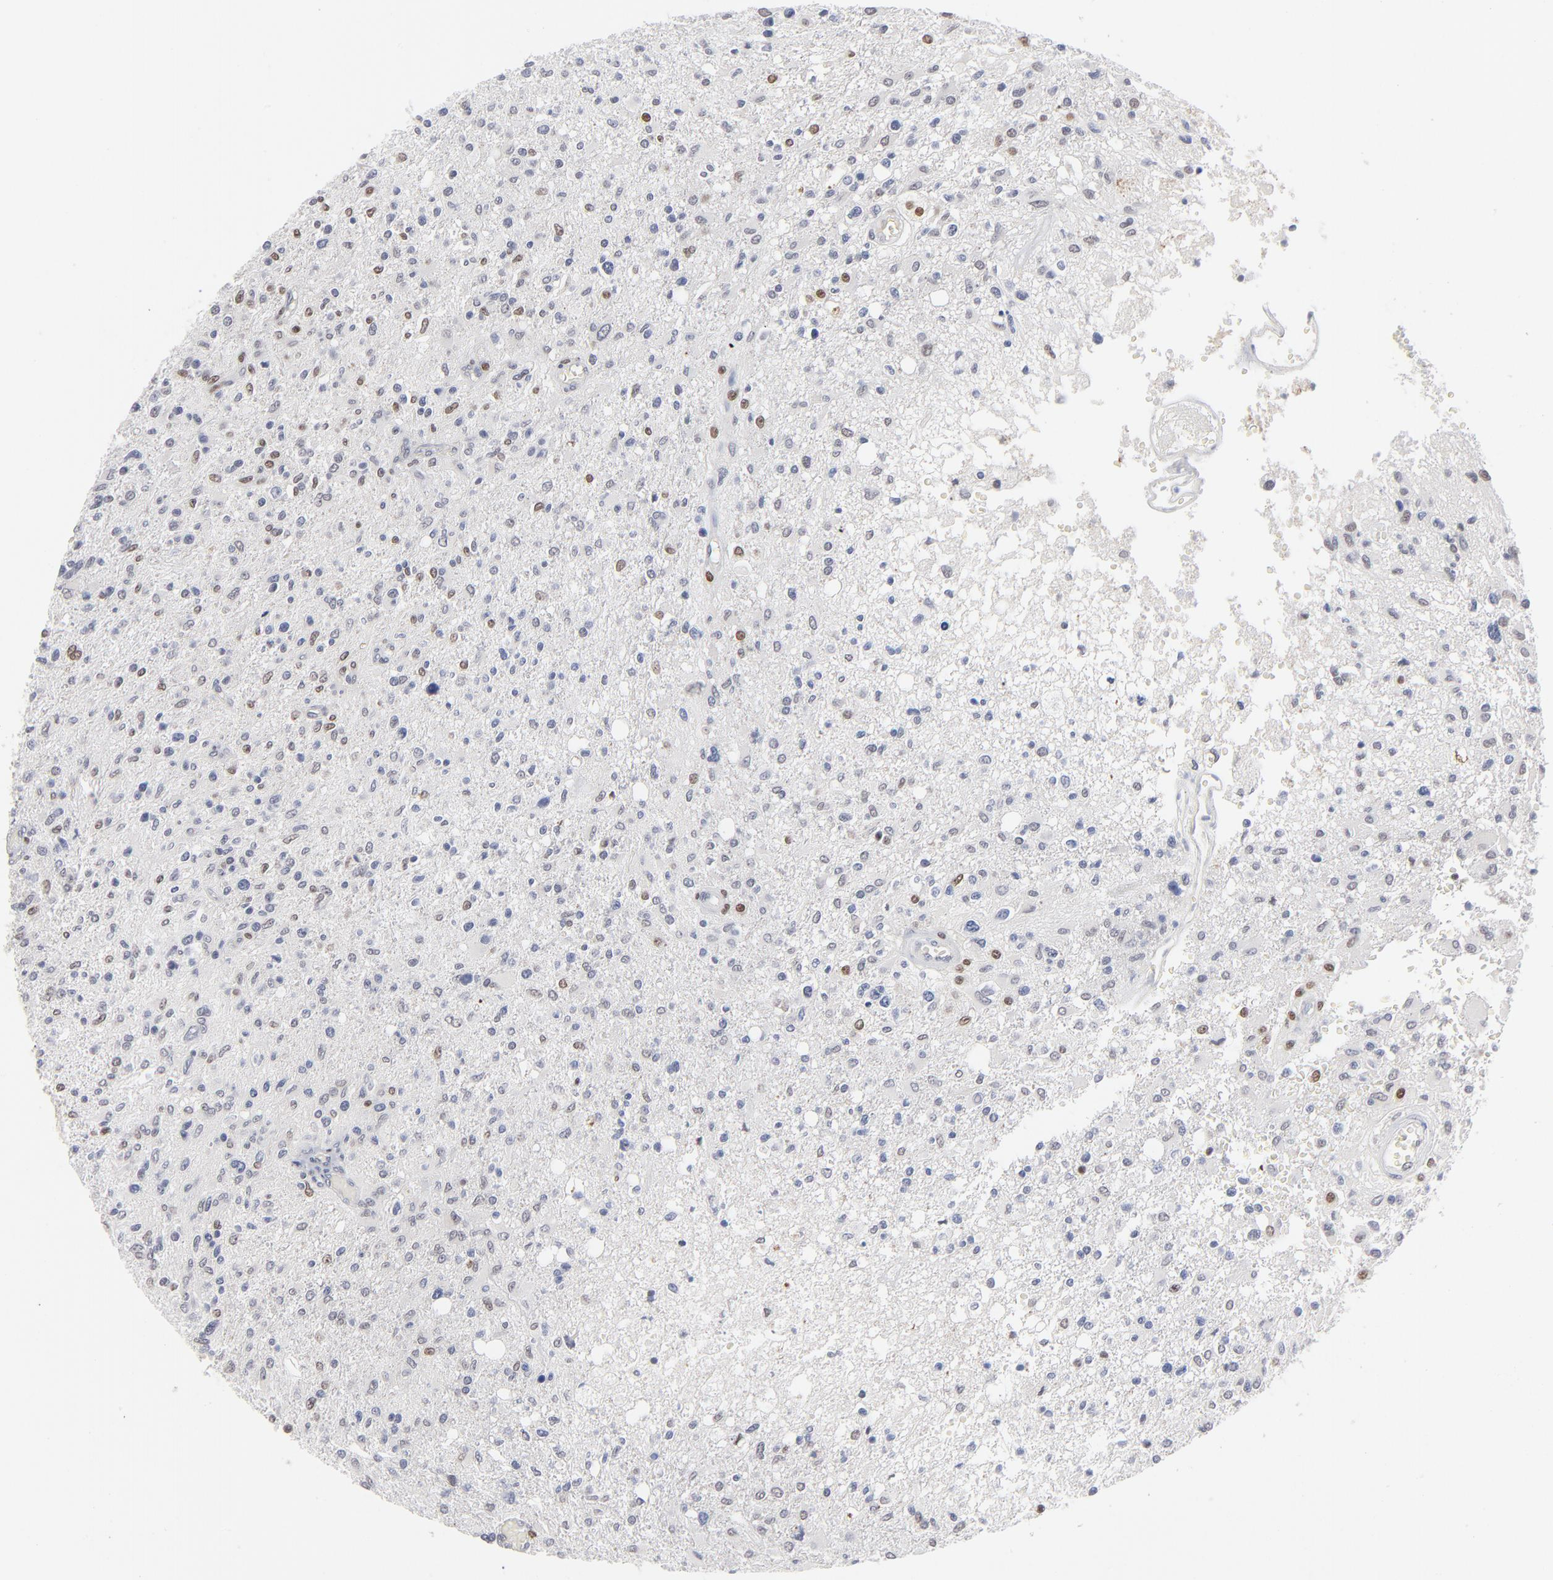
{"staining": {"intensity": "weak", "quantity": "<25%", "location": "nuclear"}, "tissue": "glioma", "cell_type": "Tumor cells", "image_type": "cancer", "snomed": [{"axis": "morphology", "description": "Glioma, malignant, High grade"}, {"axis": "topography", "description": "Cerebral cortex"}], "caption": "The photomicrograph reveals no staining of tumor cells in malignant glioma (high-grade). The staining was performed using DAB to visualize the protein expression in brown, while the nuclei were stained in blue with hematoxylin (Magnification: 20x).", "gene": "MAX", "patient": {"sex": "male", "age": 76}}